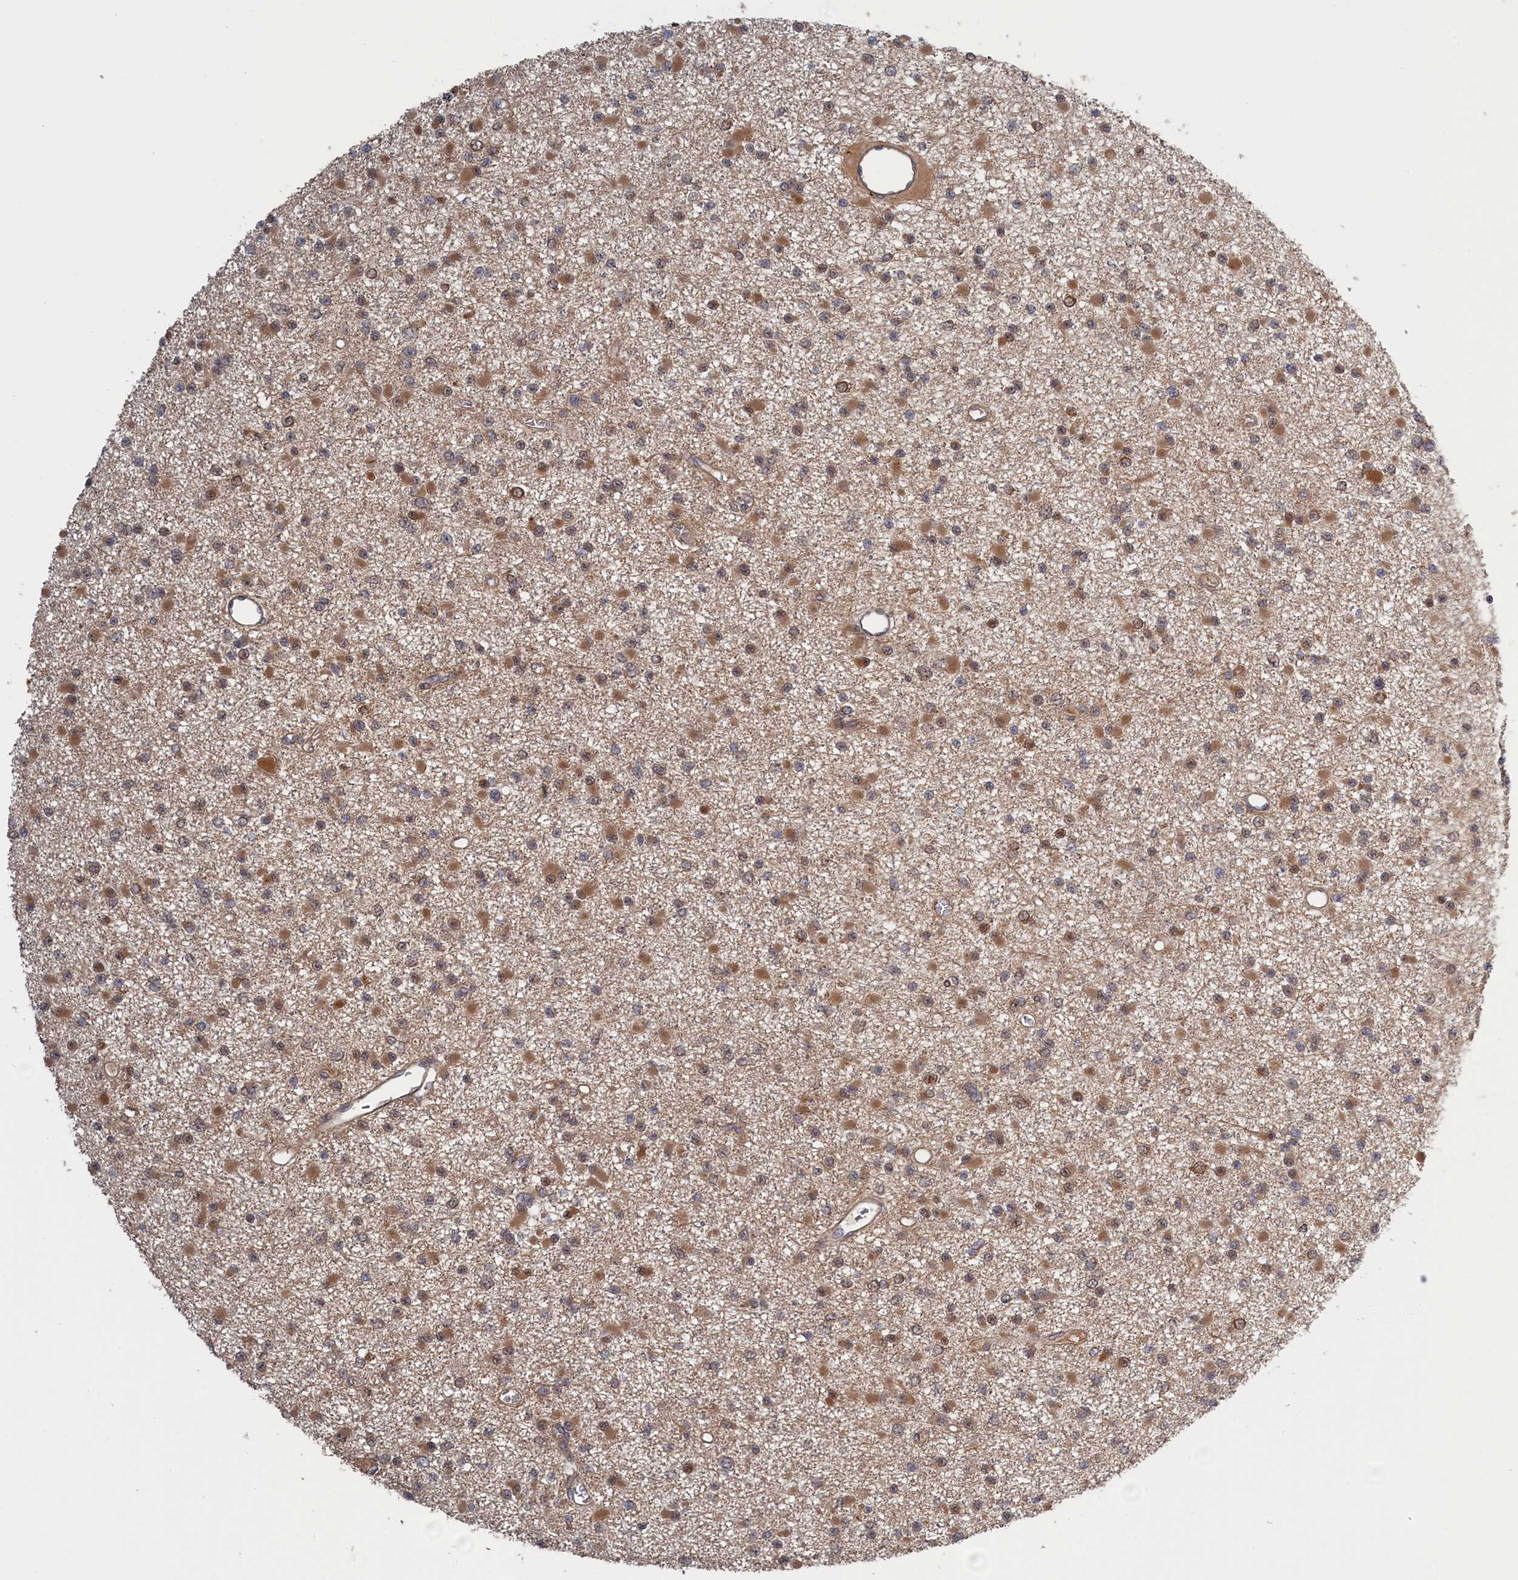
{"staining": {"intensity": "moderate", "quantity": "25%-75%", "location": "cytoplasmic/membranous"}, "tissue": "glioma", "cell_type": "Tumor cells", "image_type": "cancer", "snomed": [{"axis": "morphology", "description": "Glioma, malignant, Low grade"}, {"axis": "topography", "description": "Brain"}], "caption": "DAB (3,3'-diaminobenzidine) immunohistochemical staining of human malignant low-grade glioma displays moderate cytoplasmic/membranous protein staining in about 25%-75% of tumor cells.", "gene": "ELOVL6", "patient": {"sex": "female", "age": 22}}